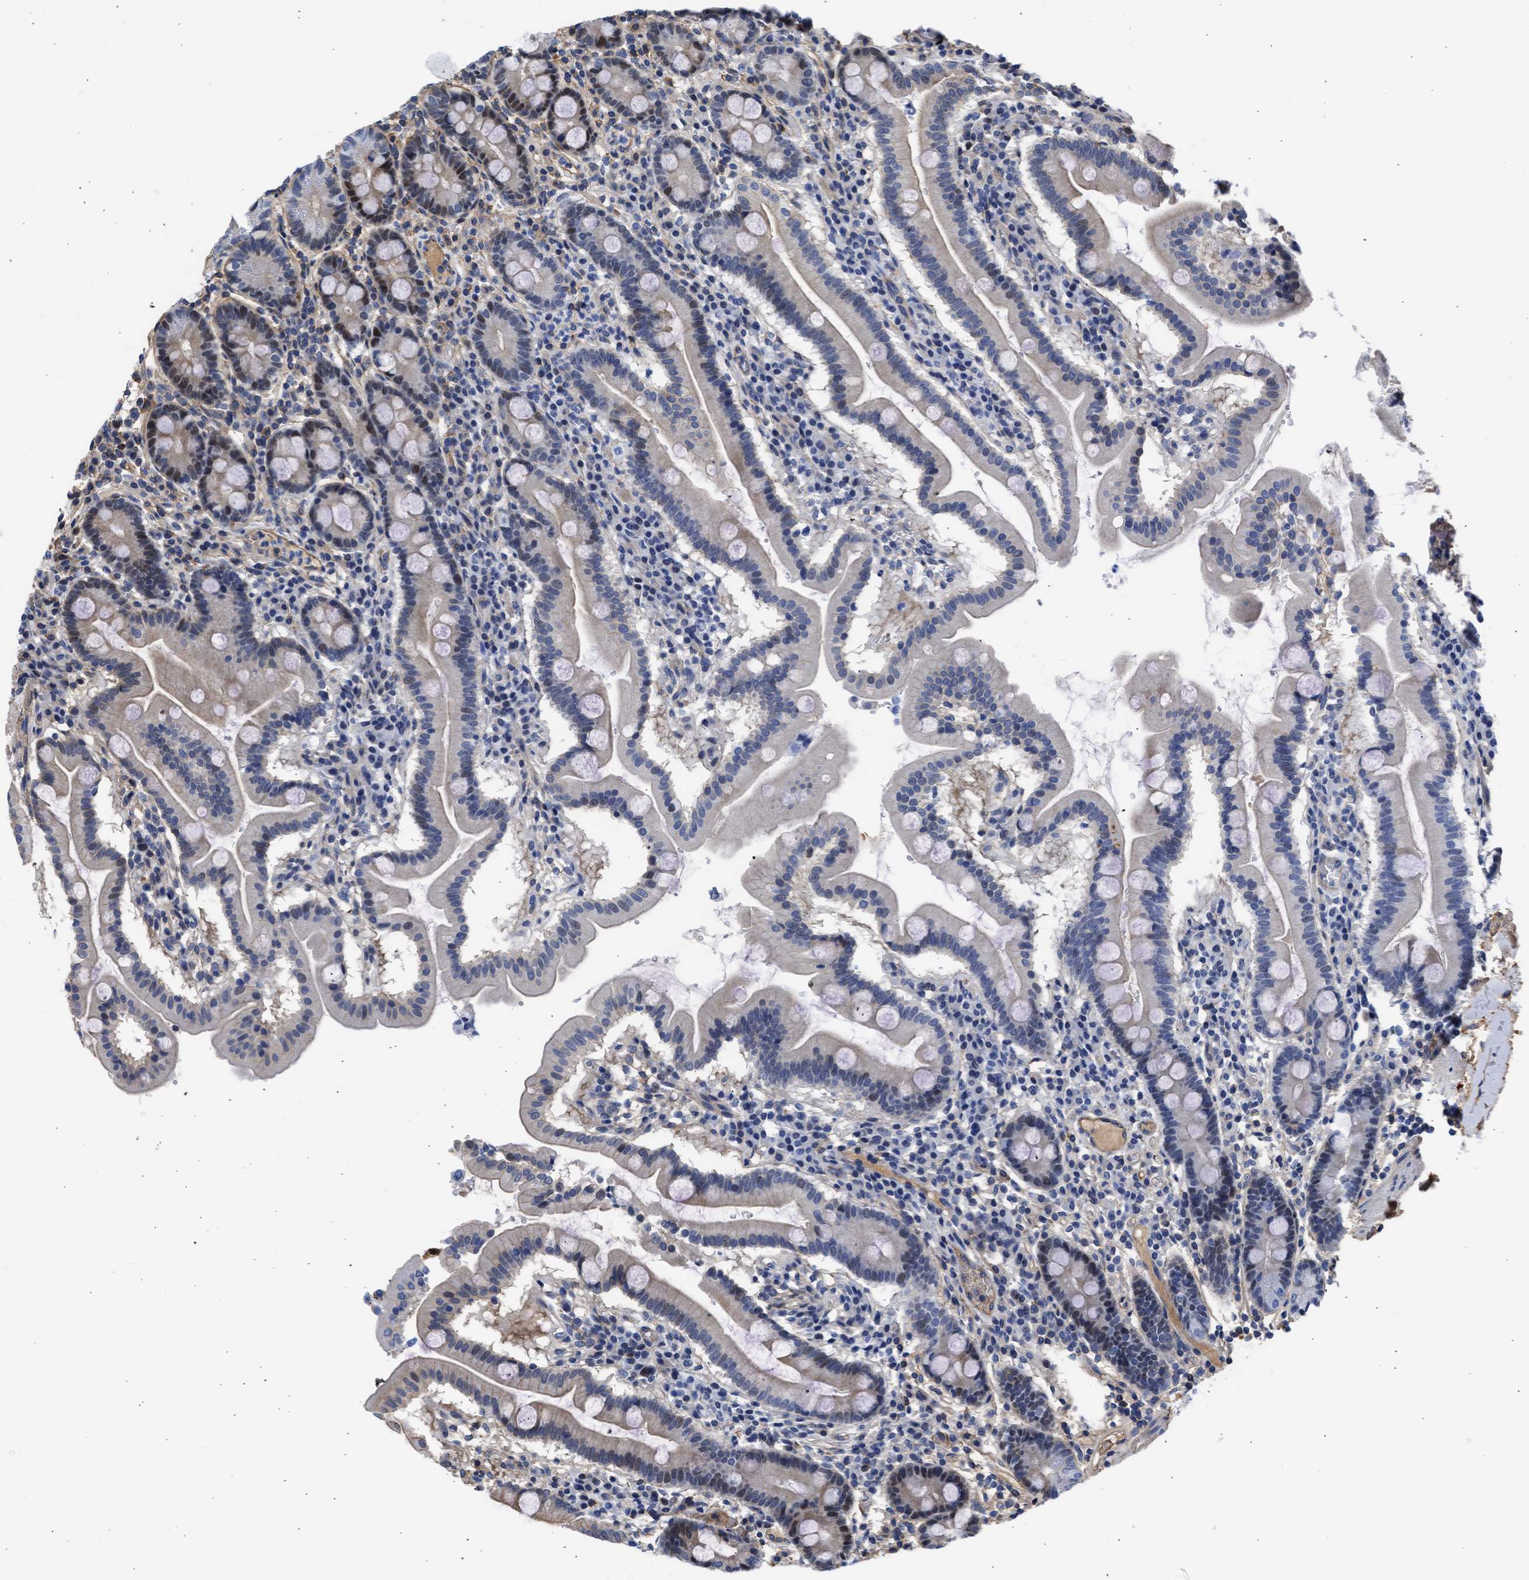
{"staining": {"intensity": "weak", "quantity": "<25%", "location": "cytoplasmic/membranous,nuclear"}, "tissue": "duodenum", "cell_type": "Glandular cells", "image_type": "normal", "snomed": [{"axis": "morphology", "description": "Normal tissue, NOS"}, {"axis": "topography", "description": "Duodenum"}], "caption": "Photomicrograph shows no protein expression in glandular cells of benign duodenum. Nuclei are stained in blue.", "gene": "MAS1L", "patient": {"sex": "male", "age": 50}}